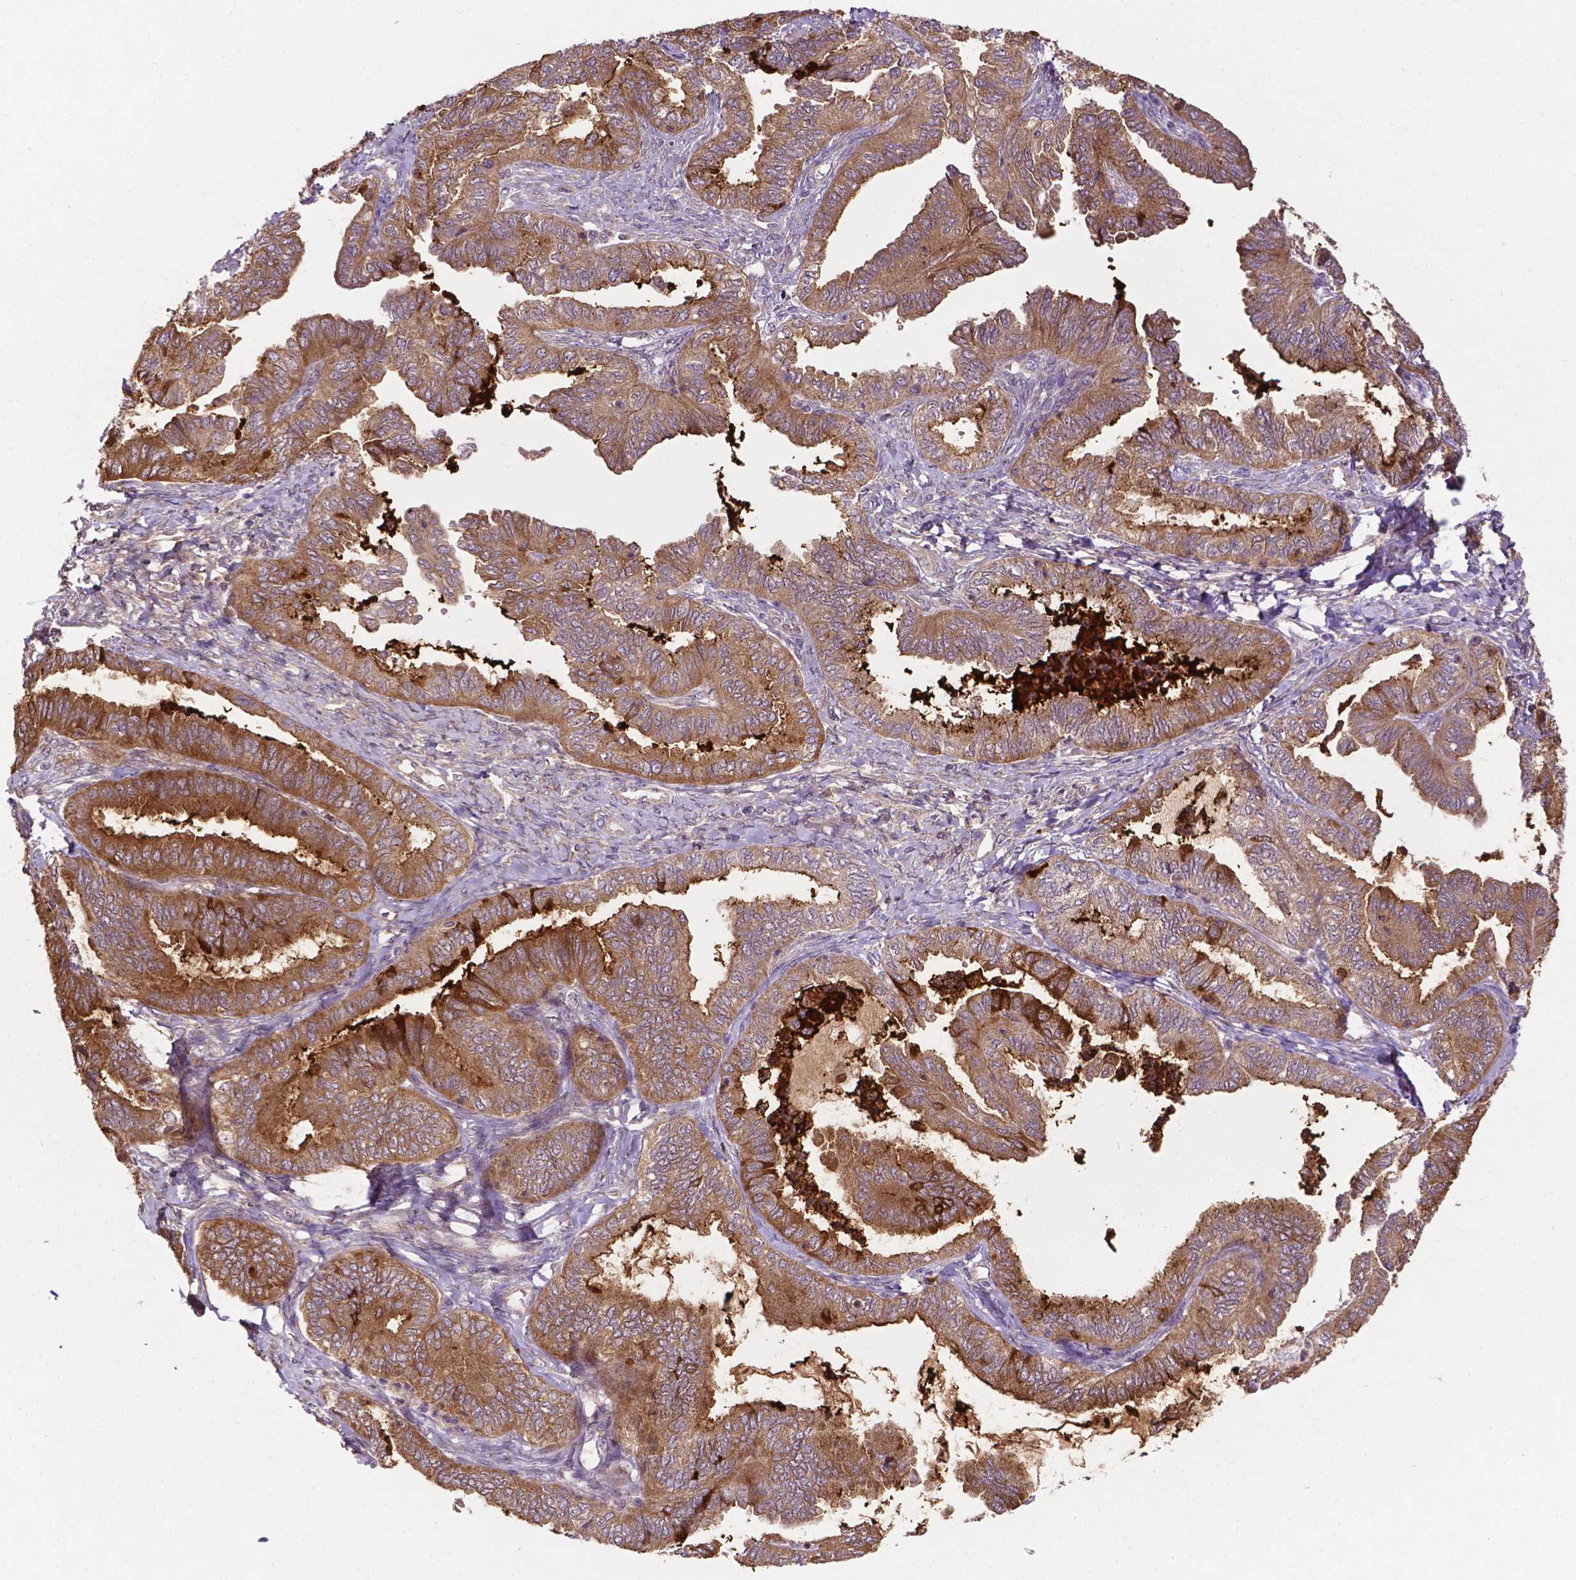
{"staining": {"intensity": "strong", "quantity": ">75%", "location": "cytoplasmic/membranous"}, "tissue": "ovarian cancer", "cell_type": "Tumor cells", "image_type": "cancer", "snomed": [{"axis": "morphology", "description": "Carcinoma, endometroid"}, {"axis": "topography", "description": "Ovary"}], "caption": "Ovarian cancer (endometroid carcinoma) stained with a brown dye shows strong cytoplasmic/membranous positive staining in about >75% of tumor cells.", "gene": "PARP3", "patient": {"sex": "female", "age": 70}}